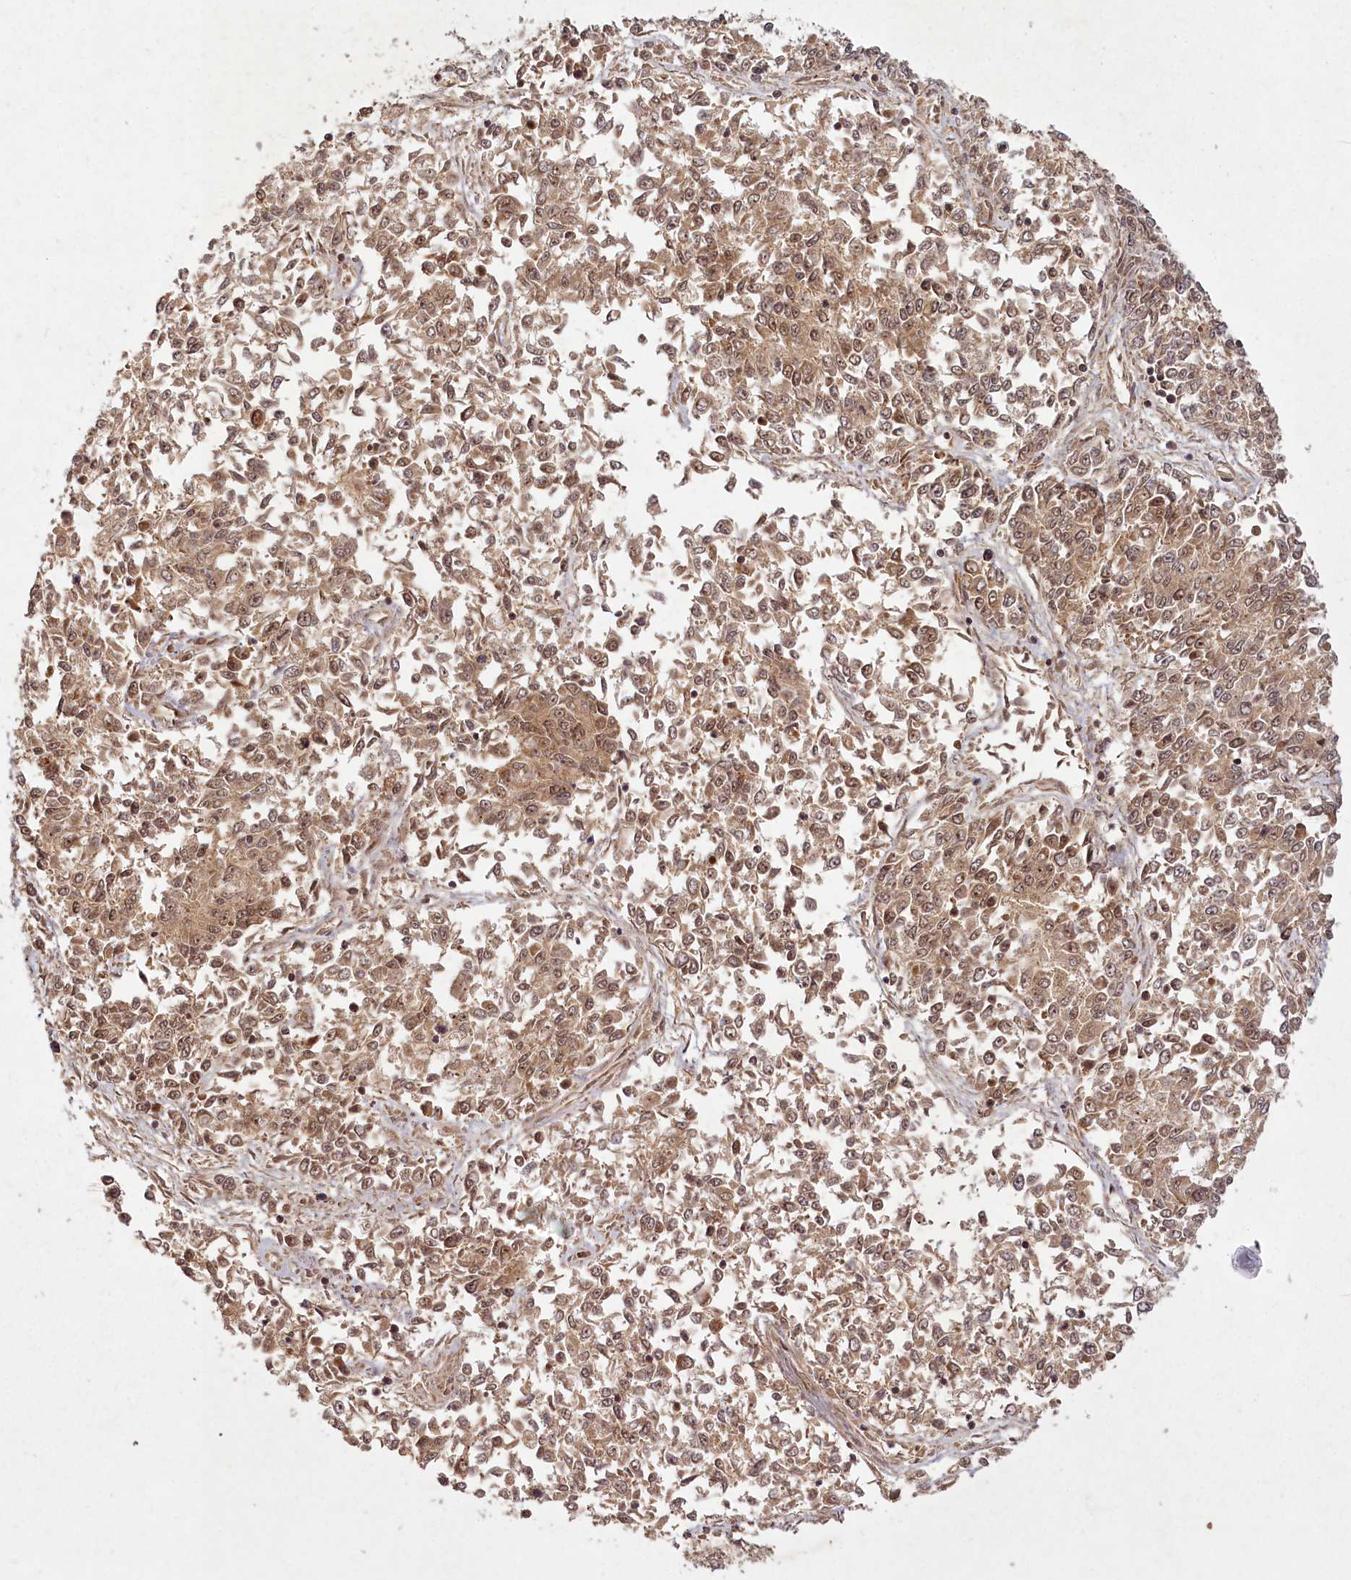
{"staining": {"intensity": "moderate", "quantity": ">75%", "location": "cytoplasmic/membranous,nuclear"}, "tissue": "endometrial cancer", "cell_type": "Tumor cells", "image_type": "cancer", "snomed": [{"axis": "morphology", "description": "Adenocarcinoma, NOS"}, {"axis": "topography", "description": "Endometrium"}], "caption": "DAB immunohistochemical staining of human endometrial cancer reveals moderate cytoplasmic/membranous and nuclear protein positivity in approximately >75% of tumor cells.", "gene": "MICU1", "patient": {"sex": "female", "age": 50}}